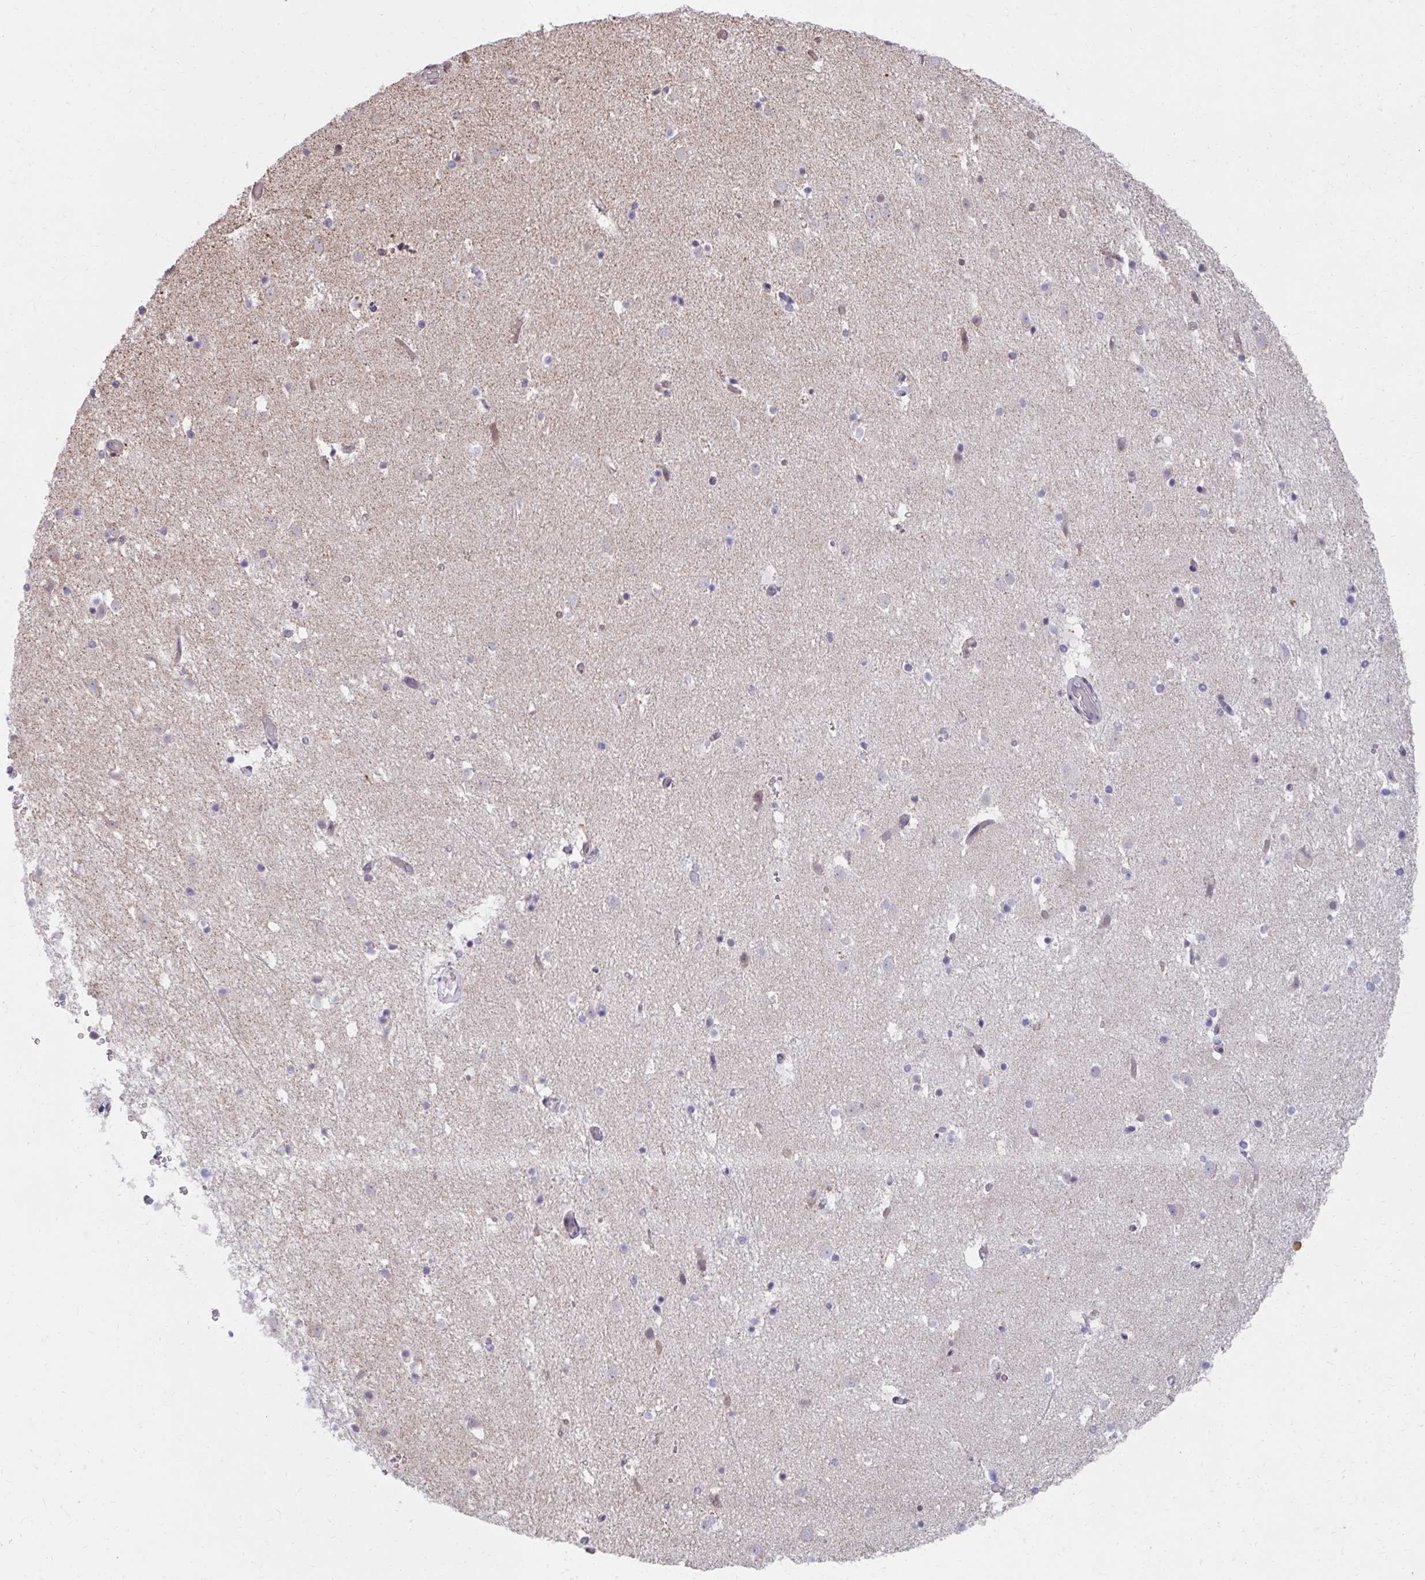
{"staining": {"intensity": "negative", "quantity": "none", "location": "none"}, "tissue": "caudate", "cell_type": "Glial cells", "image_type": "normal", "snomed": [{"axis": "morphology", "description": "Normal tissue, NOS"}, {"axis": "topography", "description": "Lateral ventricle wall"}], "caption": "This is an immunohistochemistry photomicrograph of normal caudate. There is no staining in glial cells.", "gene": "ZNF778", "patient": {"sex": "male", "age": 37}}